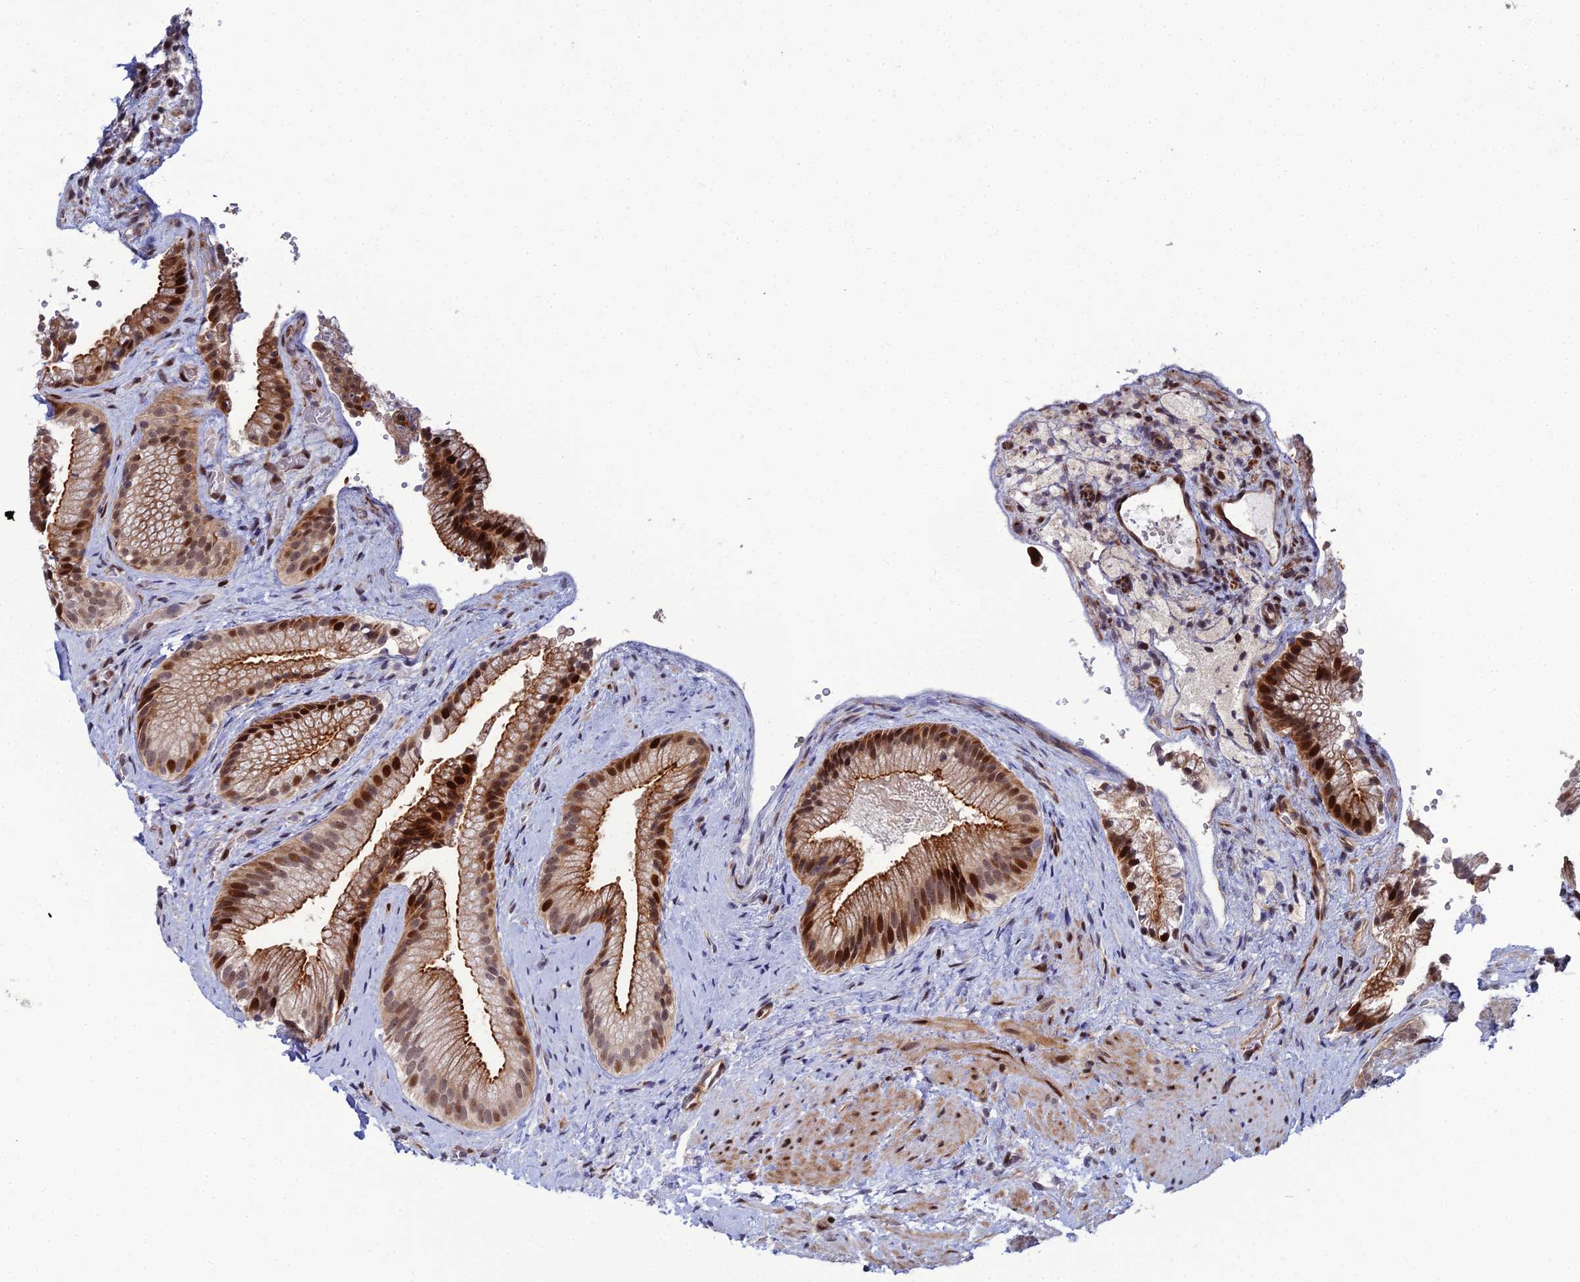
{"staining": {"intensity": "strong", "quantity": ">75%", "location": "cytoplasmic/membranous,nuclear"}, "tissue": "gallbladder", "cell_type": "Glandular cells", "image_type": "normal", "snomed": [{"axis": "morphology", "description": "Normal tissue, NOS"}, {"axis": "morphology", "description": "Inflammation, NOS"}, {"axis": "topography", "description": "Gallbladder"}], "caption": "DAB immunohistochemical staining of unremarkable gallbladder shows strong cytoplasmic/membranous,nuclear protein expression in about >75% of glandular cells. (brown staining indicates protein expression, while blue staining denotes nuclei).", "gene": "ZNF668", "patient": {"sex": "male", "age": 51}}